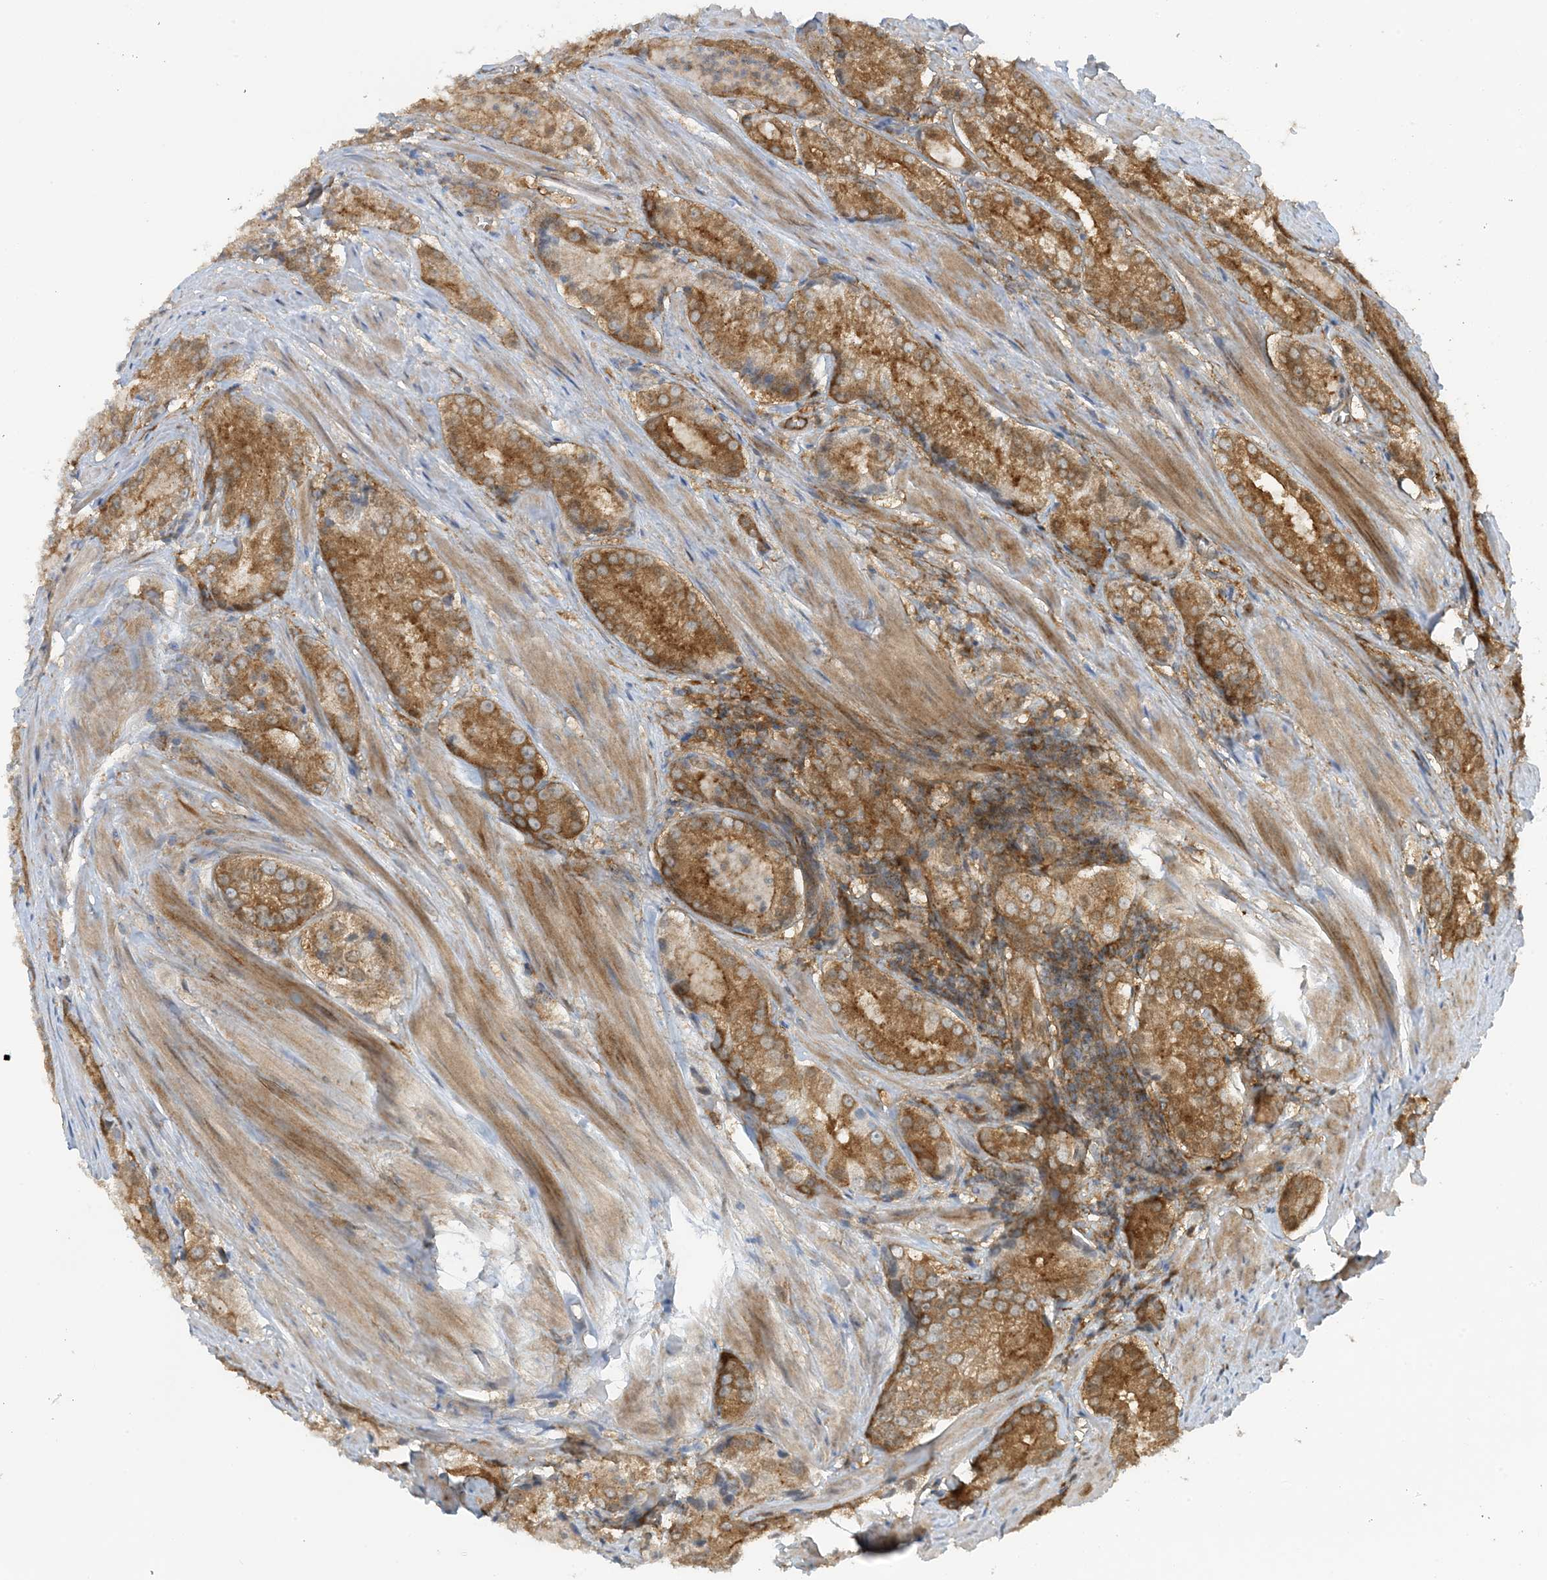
{"staining": {"intensity": "moderate", "quantity": ">75%", "location": "cytoplasmic/membranous"}, "tissue": "prostate cancer", "cell_type": "Tumor cells", "image_type": "cancer", "snomed": [{"axis": "morphology", "description": "Adenocarcinoma, Low grade"}, {"axis": "topography", "description": "Prostate"}], "caption": "Tumor cells exhibit moderate cytoplasmic/membranous positivity in about >75% of cells in prostate cancer.", "gene": "STAM2", "patient": {"sex": "male", "age": 54}}